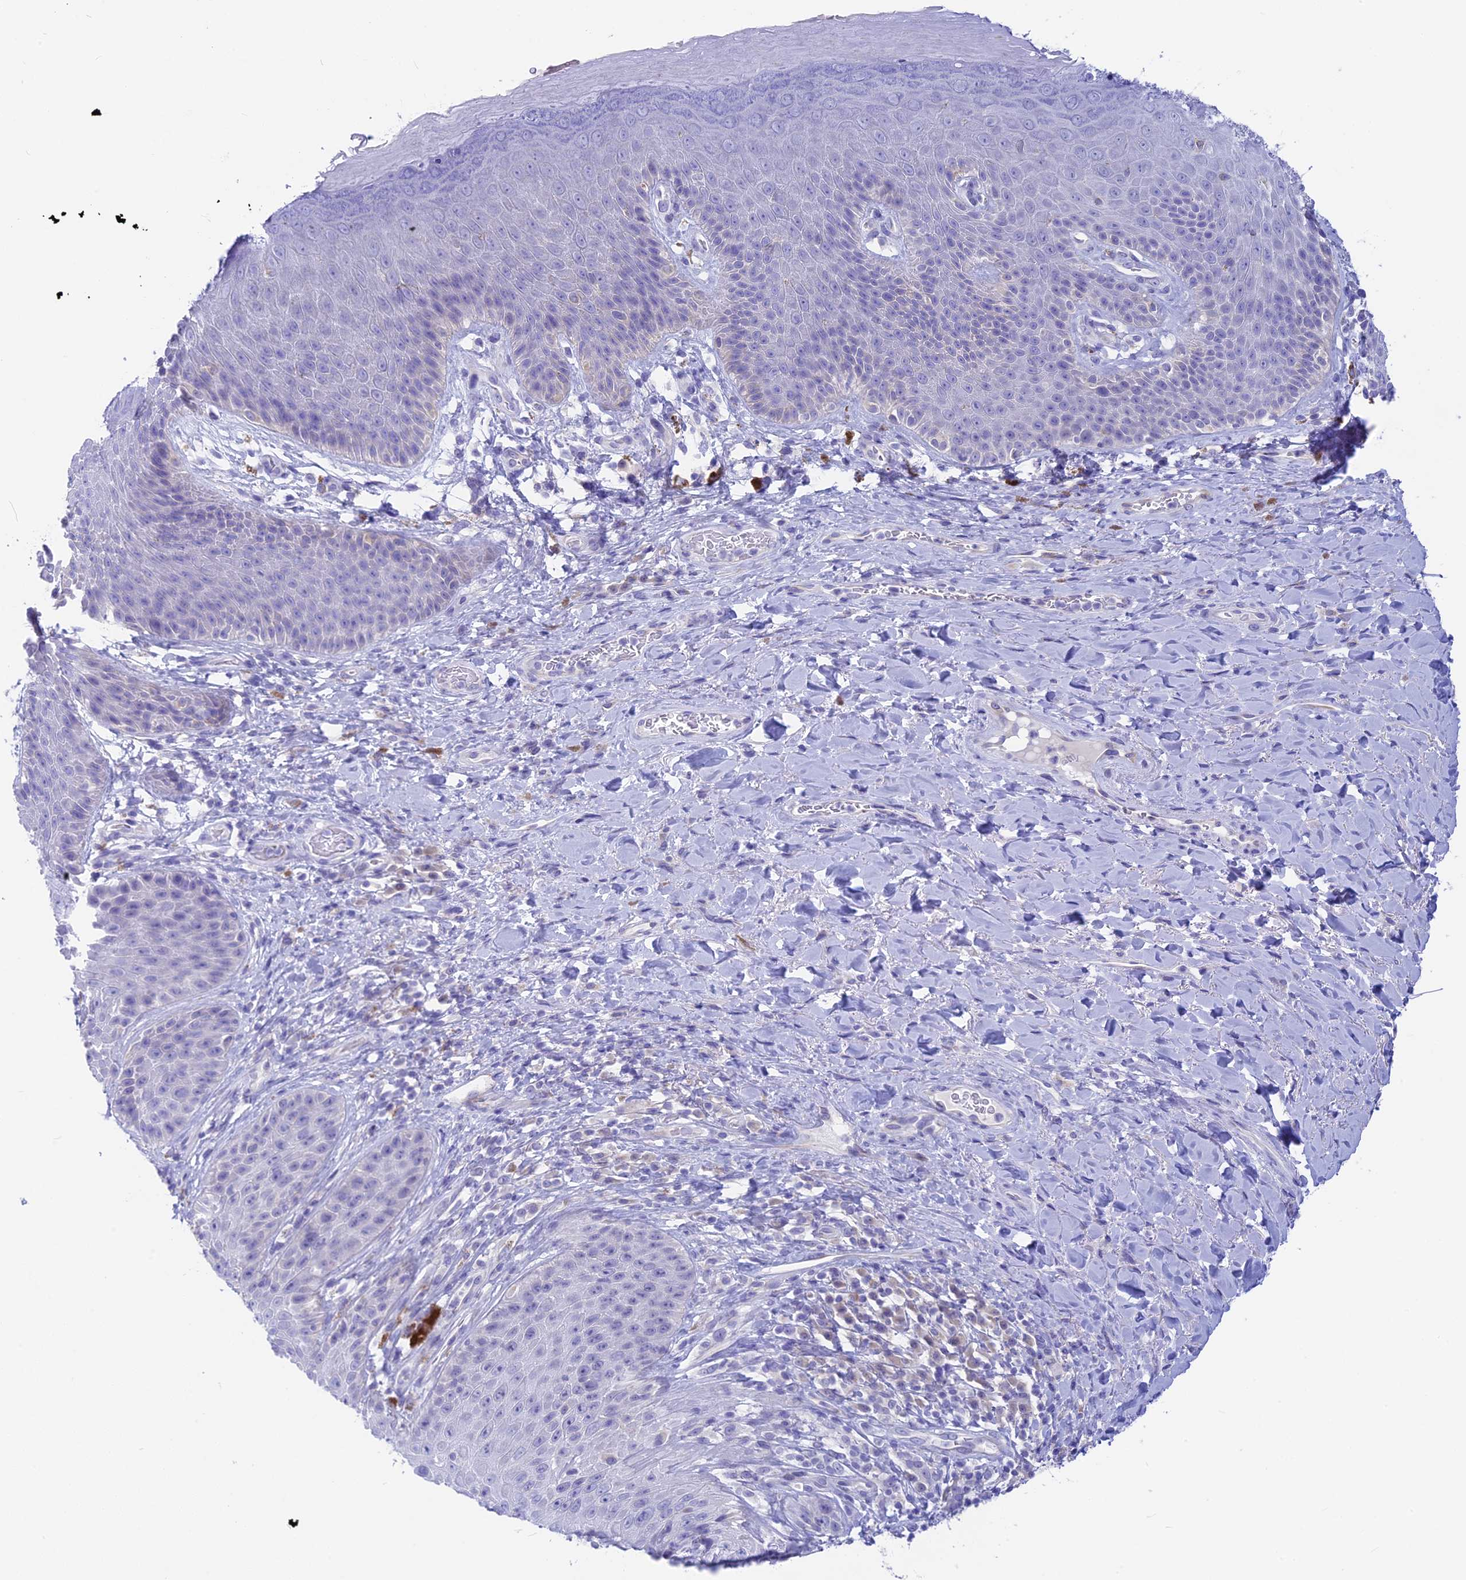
{"staining": {"intensity": "moderate", "quantity": "<25%", "location": "cytoplasmic/membranous"}, "tissue": "skin", "cell_type": "Epidermal cells", "image_type": "normal", "snomed": [{"axis": "morphology", "description": "Normal tissue, NOS"}, {"axis": "topography", "description": "Anal"}], "caption": "Skin stained with a protein marker shows moderate staining in epidermal cells.", "gene": "SNTN", "patient": {"sex": "female", "age": 89}}